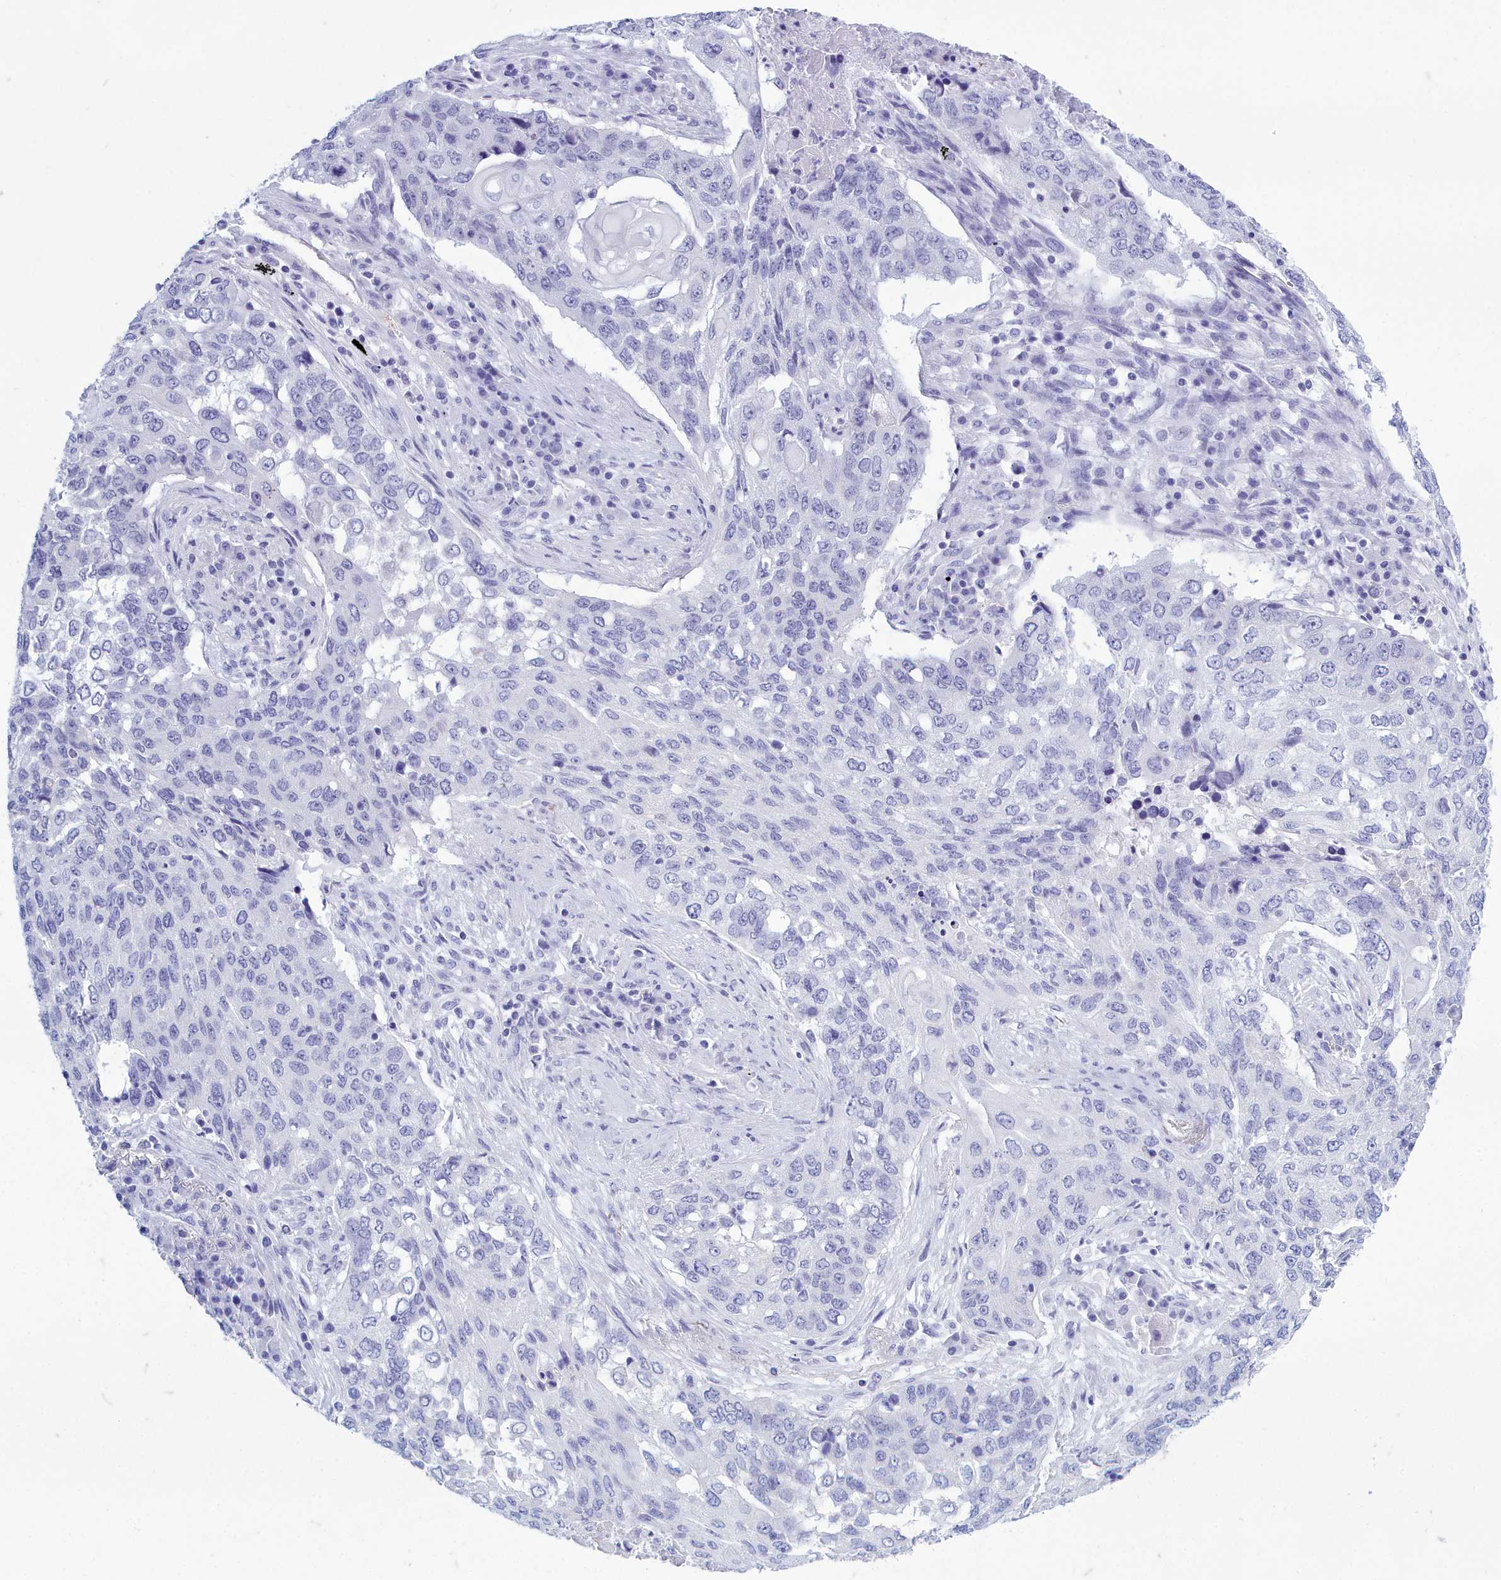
{"staining": {"intensity": "negative", "quantity": "none", "location": "none"}, "tissue": "lung cancer", "cell_type": "Tumor cells", "image_type": "cancer", "snomed": [{"axis": "morphology", "description": "Squamous cell carcinoma, NOS"}, {"axis": "topography", "description": "Lung"}], "caption": "Tumor cells are negative for brown protein staining in lung cancer.", "gene": "TMEM97", "patient": {"sex": "female", "age": 63}}